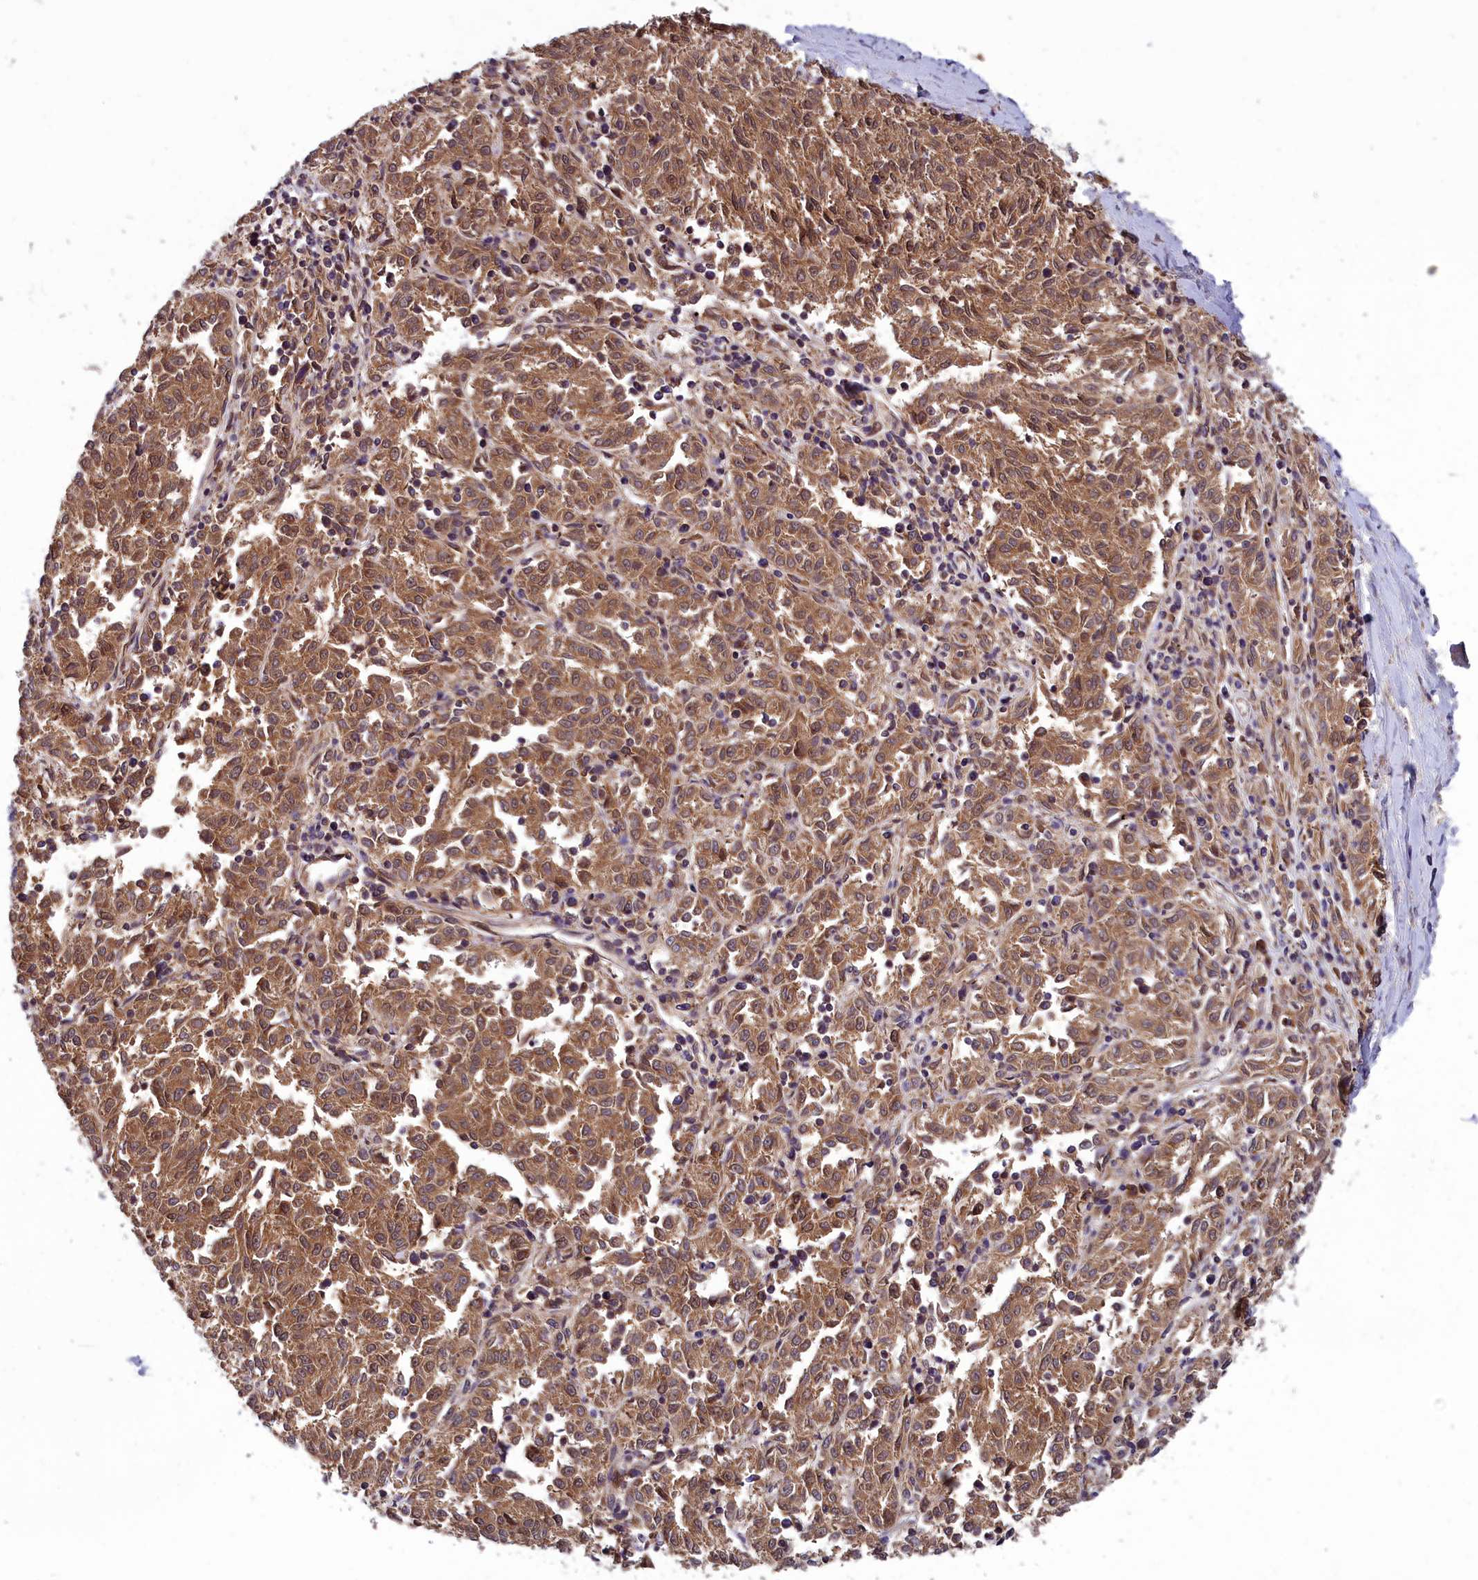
{"staining": {"intensity": "moderate", "quantity": ">75%", "location": "cytoplasmic/membranous,nuclear"}, "tissue": "melanoma", "cell_type": "Tumor cells", "image_type": "cancer", "snomed": [{"axis": "morphology", "description": "Malignant melanoma, NOS"}, {"axis": "topography", "description": "Skin"}], "caption": "Brown immunohistochemical staining in human melanoma demonstrates moderate cytoplasmic/membranous and nuclear expression in about >75% of tumor cells. (Brightfield microscopy of DAB IHC at high magnification).", "gene": "CCDC15", "patient": {"sex": "female", "age": 72}}